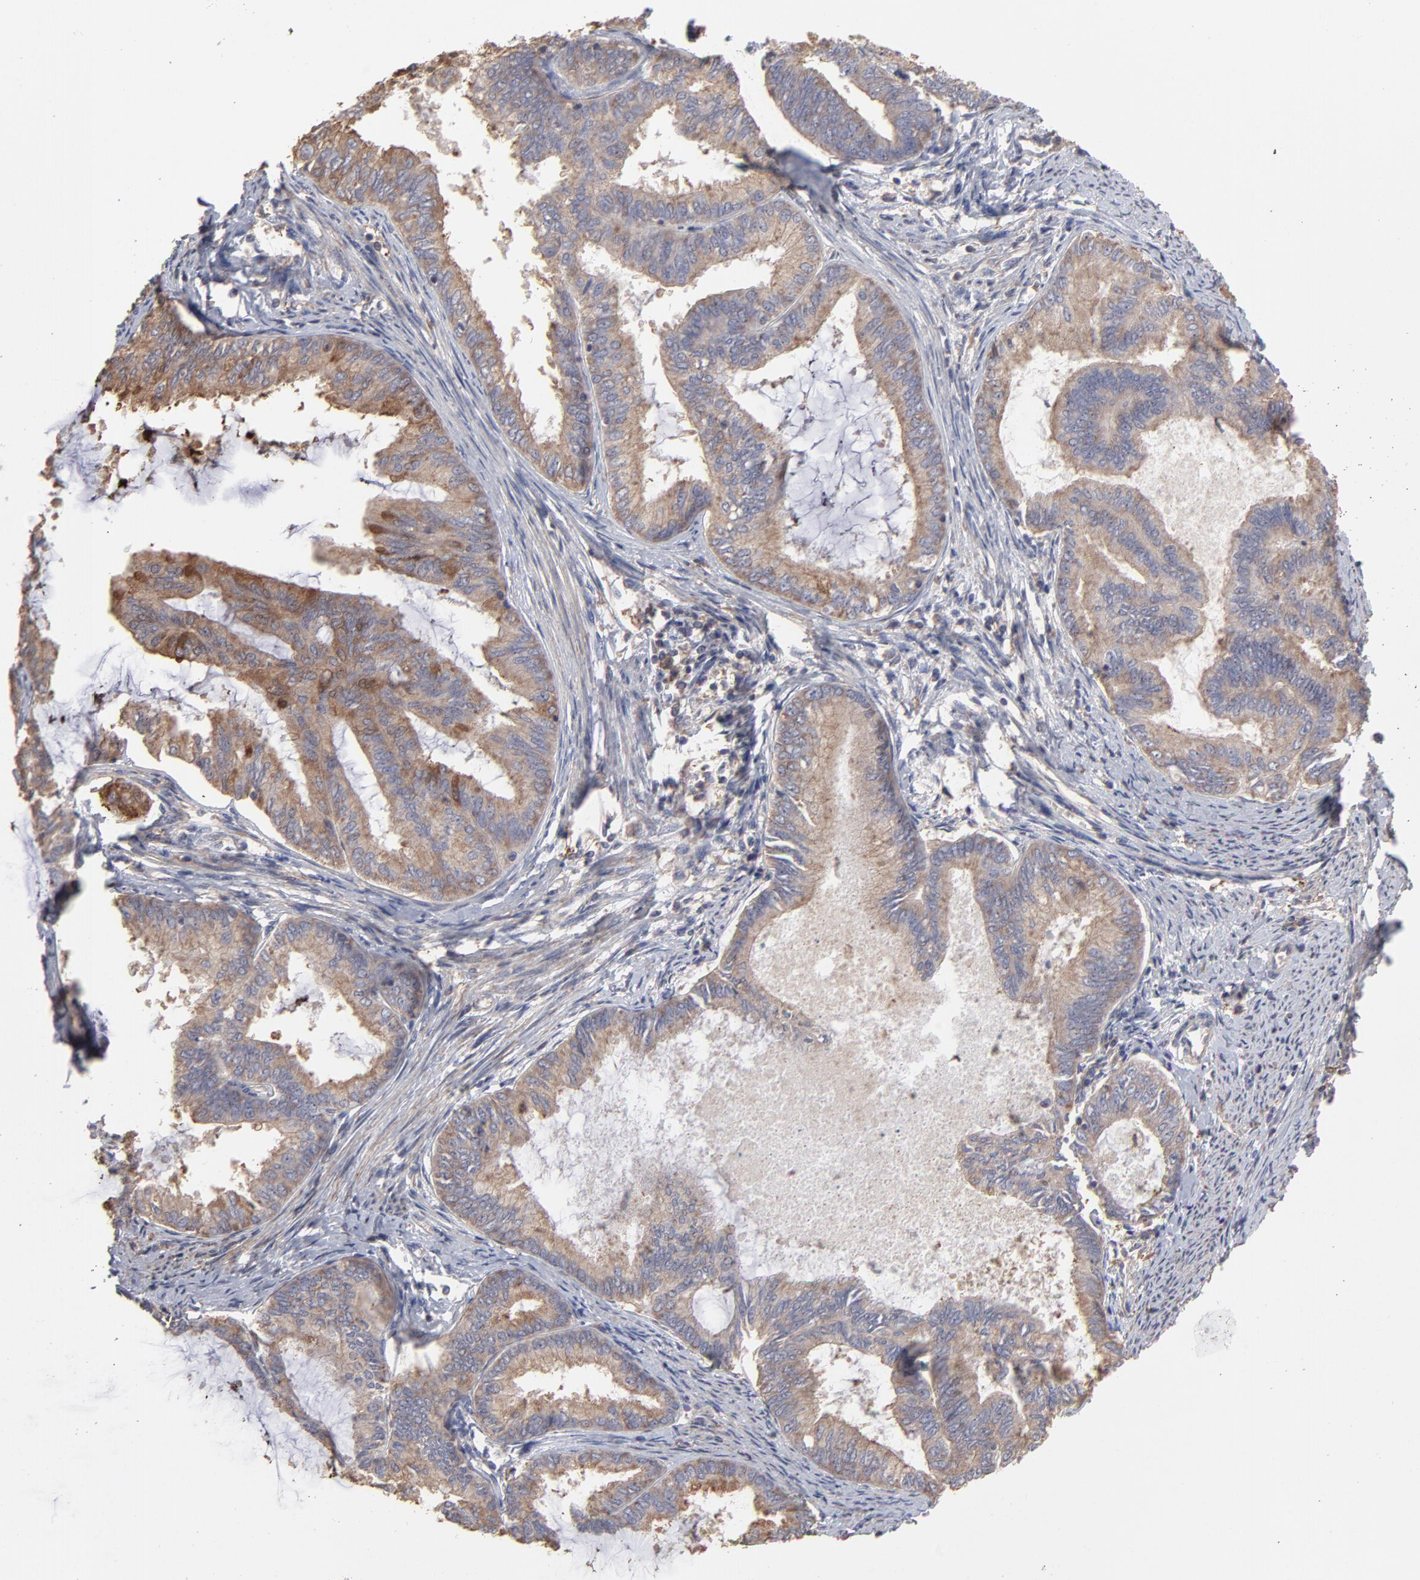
{"staining": {"intensity": "moderate", "quantity": ">75%", "location": "cytoplasmic/membranous"}, "tissue": "endometrial cancer", "cell_type": "Tumor cells", "image_type": "cancer", "snomed": [{"axis": "morphology", "description": "Adenocarcinoma, NOS"}, {"axis": "topography", "description": "Endometrium"}], "caption": "A high-resolution histopathology image shows immunohistochemistry staining of endometrial cancer (adenocarcinoma), which demonstrates moderate cytoplasmic/membranous staining in about >75% of tumor cells.", "gene": "TANGO2", "patient": {"sex": "female", "age": 86}}